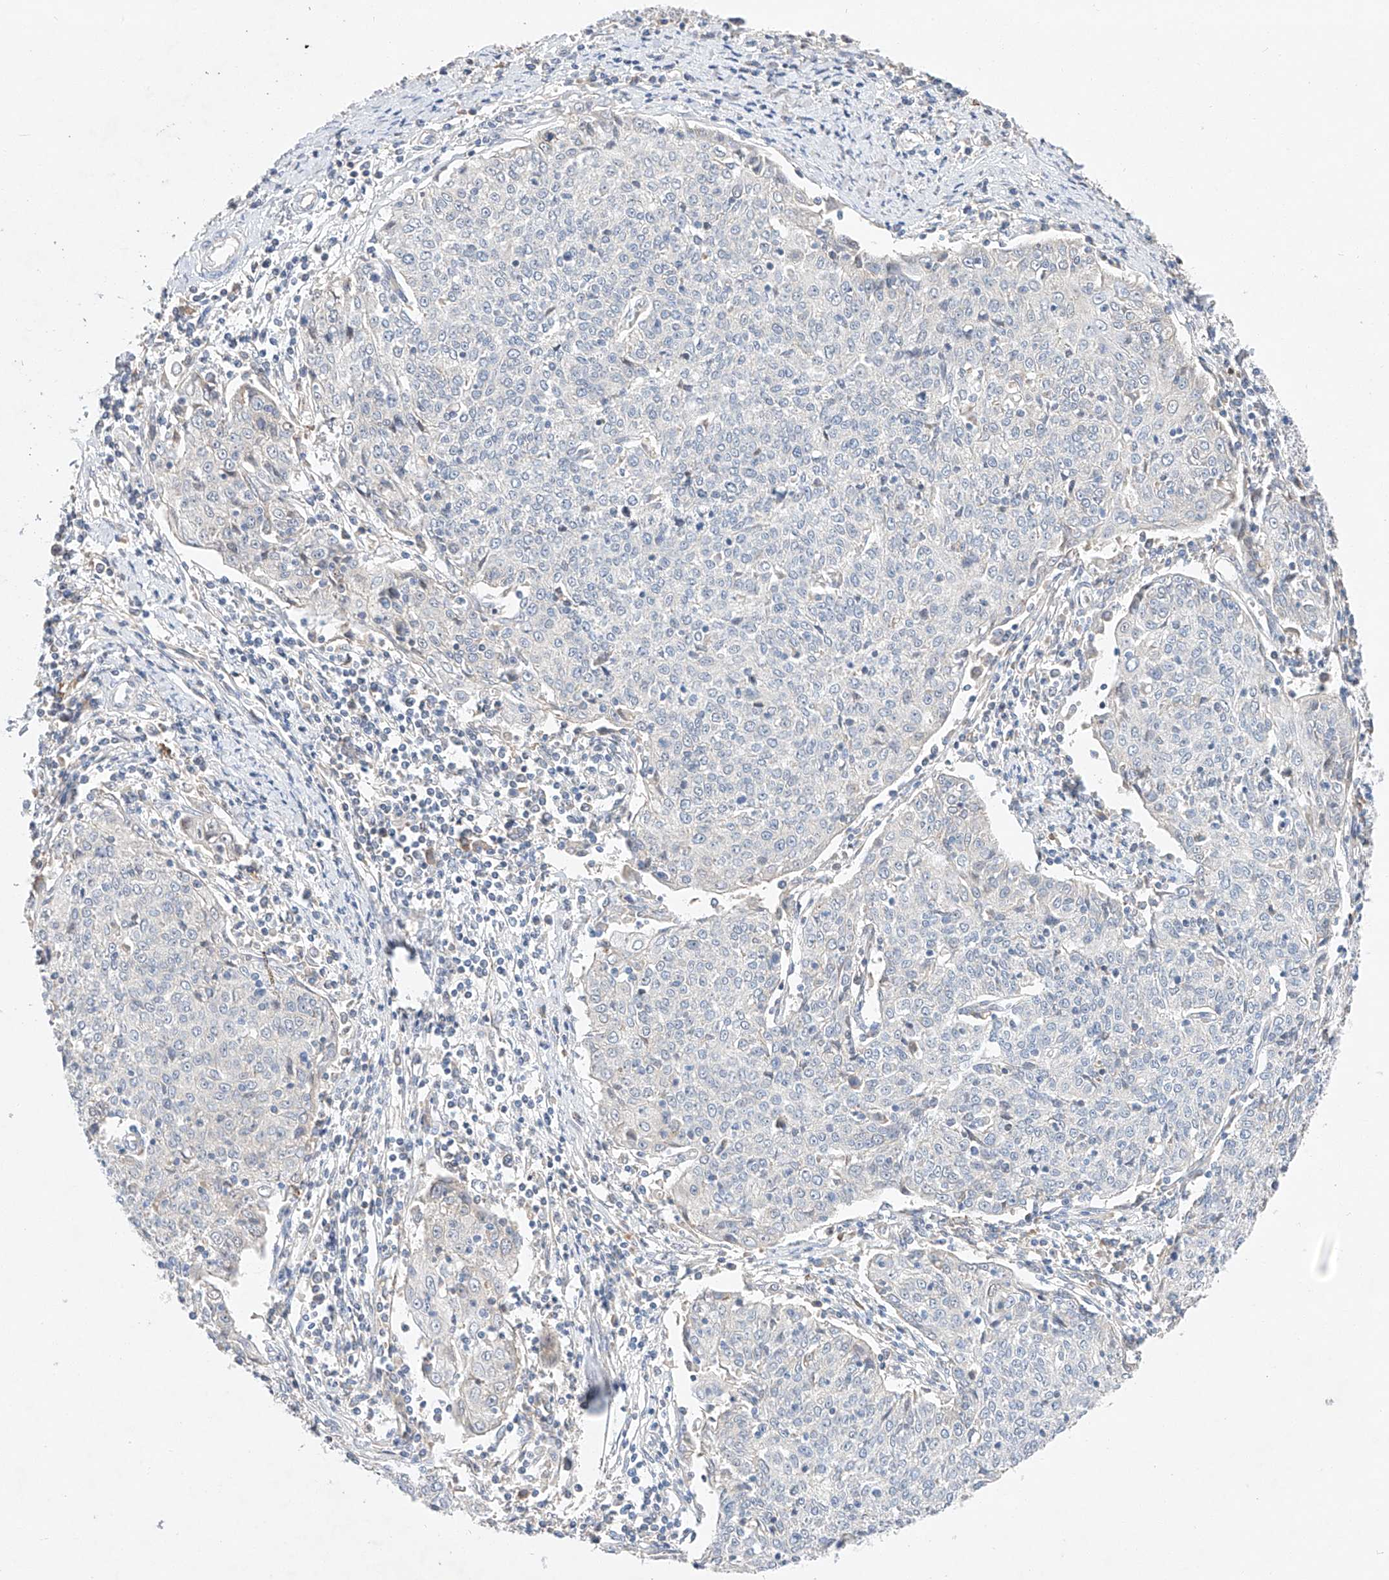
{"staining": {"intensity": "negative", "quantity": "none", "location": "none"}, "tissue": "cervical cancer", "cell_type": "Tumor cells", "image_type": "cancer", "snomed": [{"axis": "morphology", "description": "Squamous cell carcinoma, NOS"}, {"axis": "topography", "description": "Cervix"}], "caption": "IHC of cervical squamous cell carcinoma reveals no expression in tumor cells. (Immunohistochemistry, brightfield microscopy, high magnification).", "gene": "RUSC1", "patient": {"sex": "female", "age": 48}}